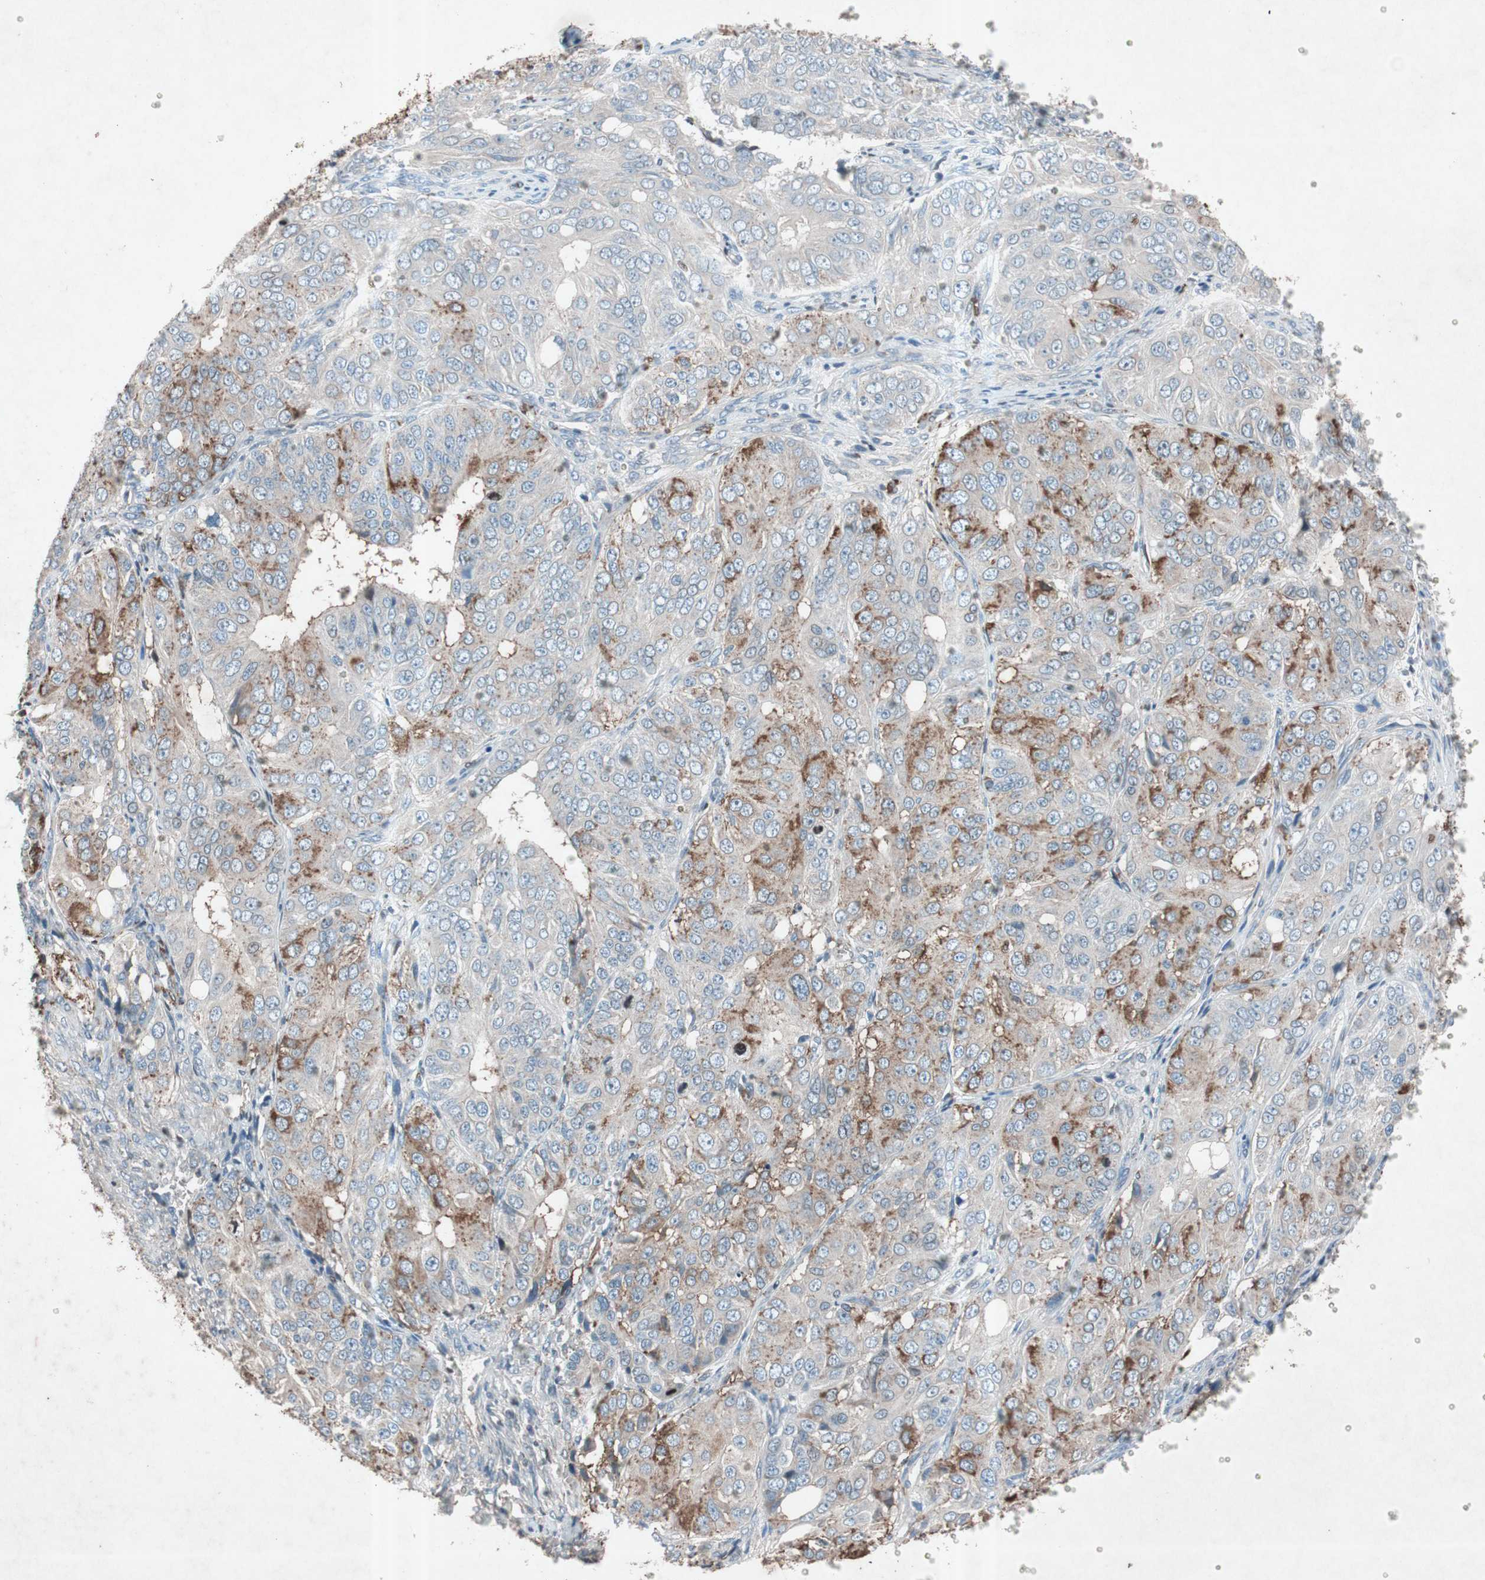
{"staining": {"intensity": "moderate", "quantity": "25%-75%", "location": "cytoplasmic/membranous"}, "tissue": "ovarian cancer", "cell_type": "Tumor cells", "image_type": "cancer", "snomed": [{"axis": "morphology", "description": "Carcinoma, endometroid"}, {"axis": "topography", "description": "Ovary"}], "caption": "A high-resolution histopathology image shows immunohistochemistry staining of endometroid carcinoma (ovarian), which reveals moderate cytoplasmic/membranous expression in approximately 25%-75% of tumor cells. The staining is performed using DAB brown chromogen to label protein expression. The nuclei are counter-stained blue using hematoxylin.", "gene": "GRB7", "patient": {"sex": "female", "age": 51}}